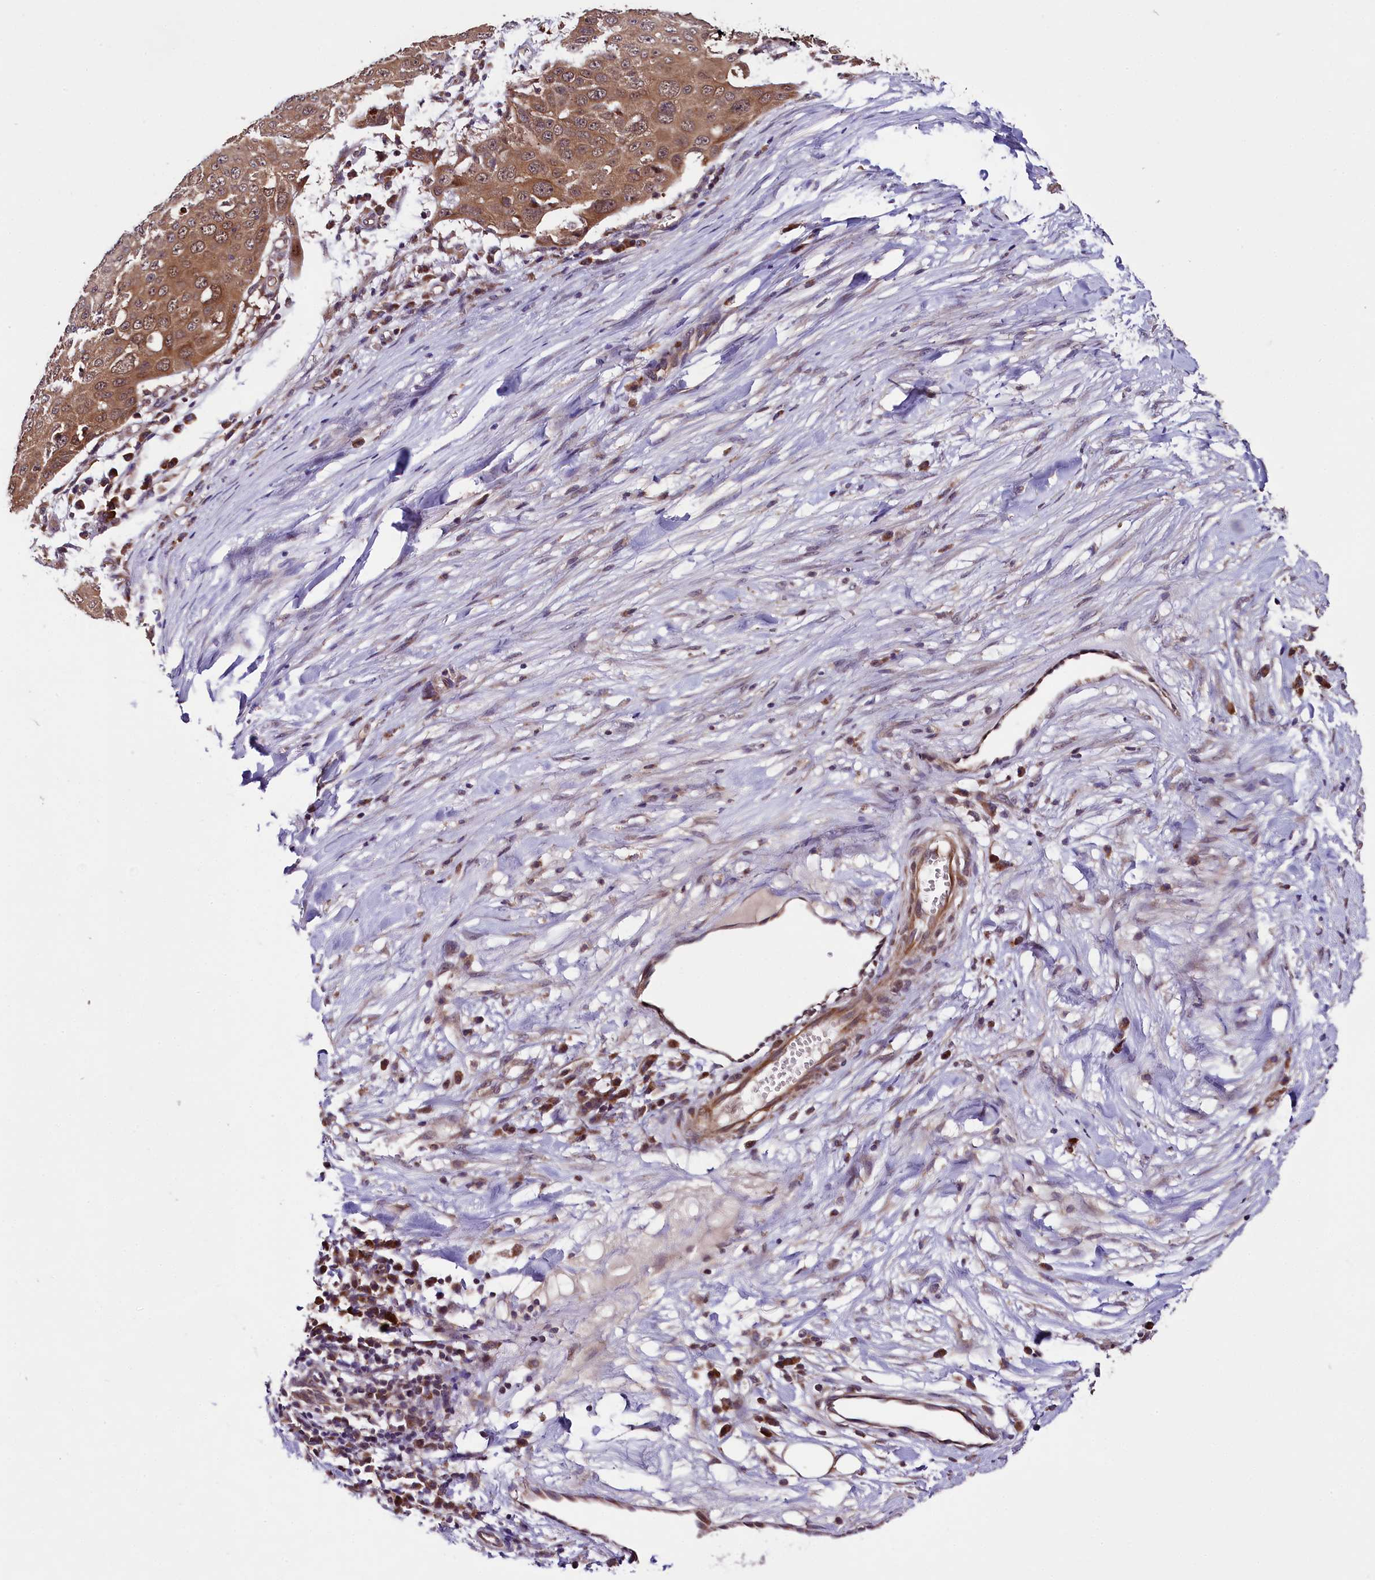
{"staining": {"intensity": "moderate", "quantity": ">75%", "location": "cytoplasmic/membranous,nuclear"}, "tissue": "skin cancer", "cell_type": "Tumor cells", "image_type": "cancer", "snomed": [{"axis": "morphology", "description": "Squamous cell carcinoma, NOS"}, {"axis": "topography", "description": "Skin"}], "caption": "Human squamous cell carcinoma (skin) stained with a brown dye exhibits moderate cytoplasmic/membranous and nuclear positive positivity in approximately >75% of tumor cells.", "gene": "DOHH", "patient": {"sex": "male", "age": 71}}